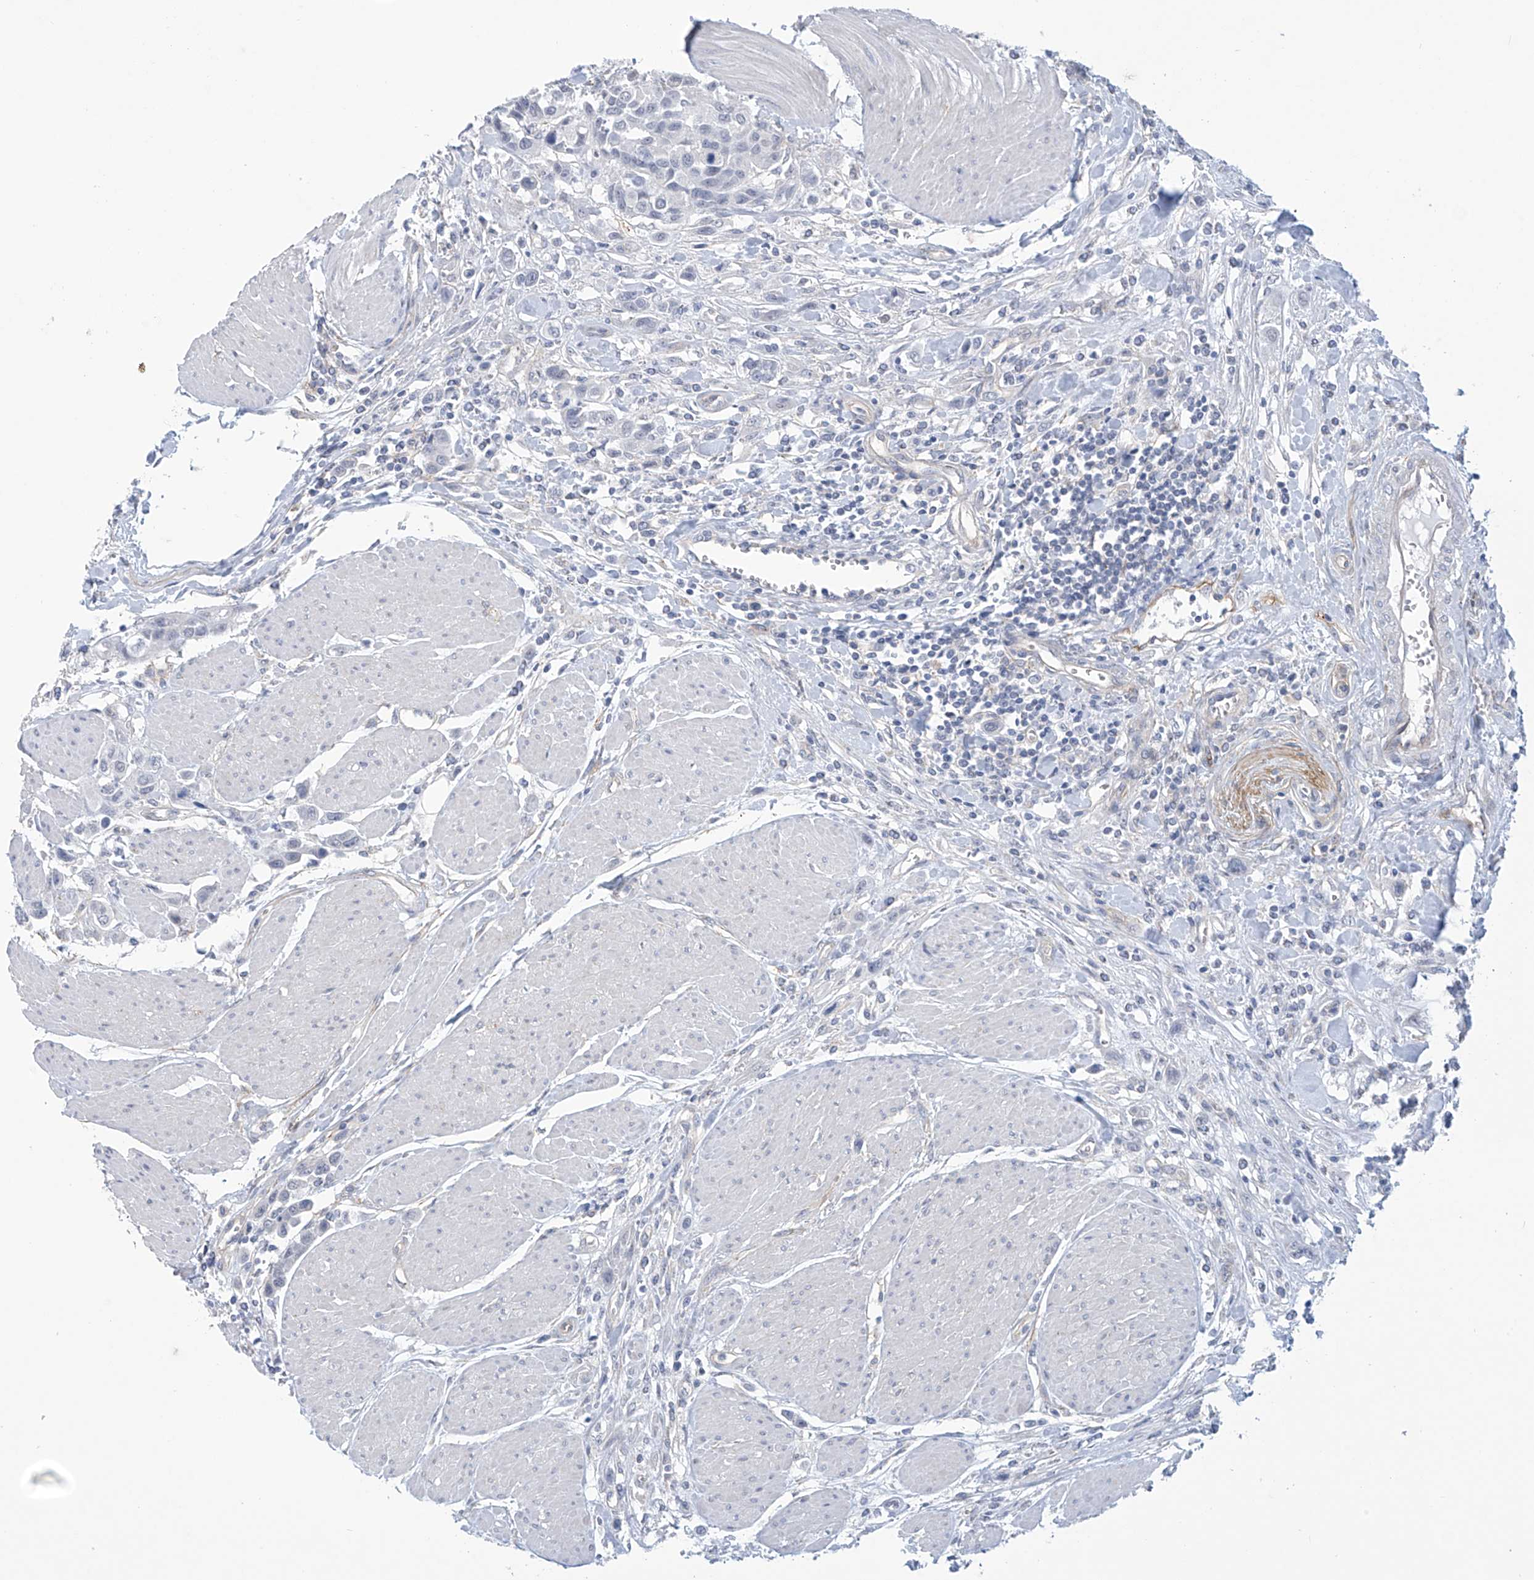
{"staining": {"intensity": "negative", "quantity": "none", "location": "none"}, "tissue": "urothelial cancer", "cell_type": "Tumor cells", "image_type": "cancer", "snomed": [{"axis": "morphology", "description": "Urothelial carcinoma, High grade"}, {"axis": "topography", "description": "Urinary bladder"}], "caption": "Immunohistochemistry image of neoplastic tissue: human high-grade urothelial carcinoma stained with DAB (3,3'-diaminobenzidine) reveals no significant protein staining in tumor cells. The staining is performed using DAB brown chromogen with nuclei counter-stained in using hematoxylin.", "gene": "ABHD13", "patient": {"sex": "male", "age": 50}}